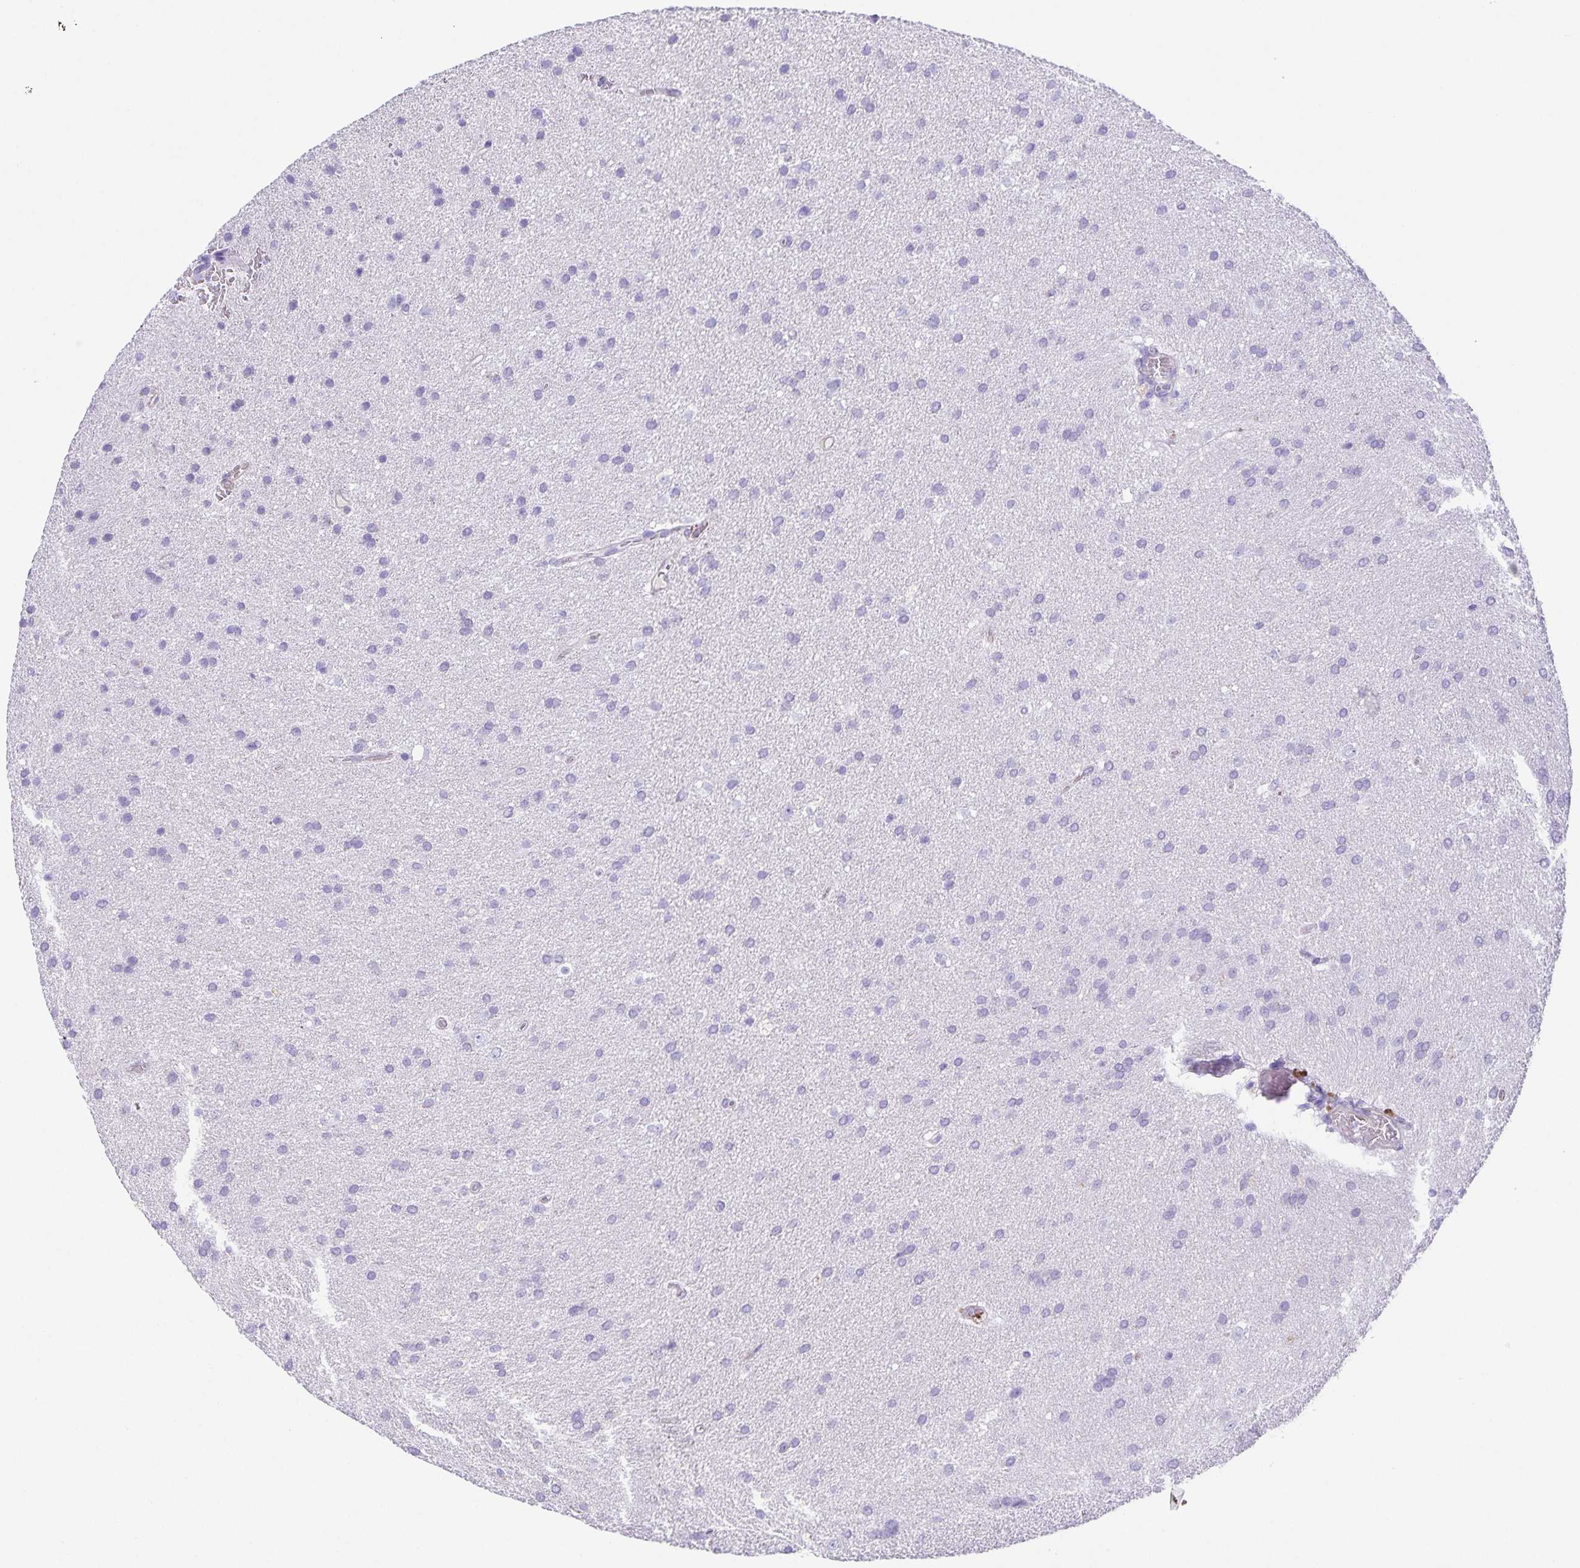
{"staining": {"intensity": "negative", "quantity": "none", "location": "none"}, "tissue": "glioma", "cell_type": "Tumor cells", "image_type": "cancer", "snomed": [{"axis": "morphology", "description": "Glioma, malignant, Low grade"}, {"axis": "topography", "description": "Brain"}], "caption": "This is an immunohistochemistry micrograph of malignant glioma (low-grade). There is no positivity in tumor cells.", "gene": "UBQLN3", "patient": {"sex": "female", "age": 54}}